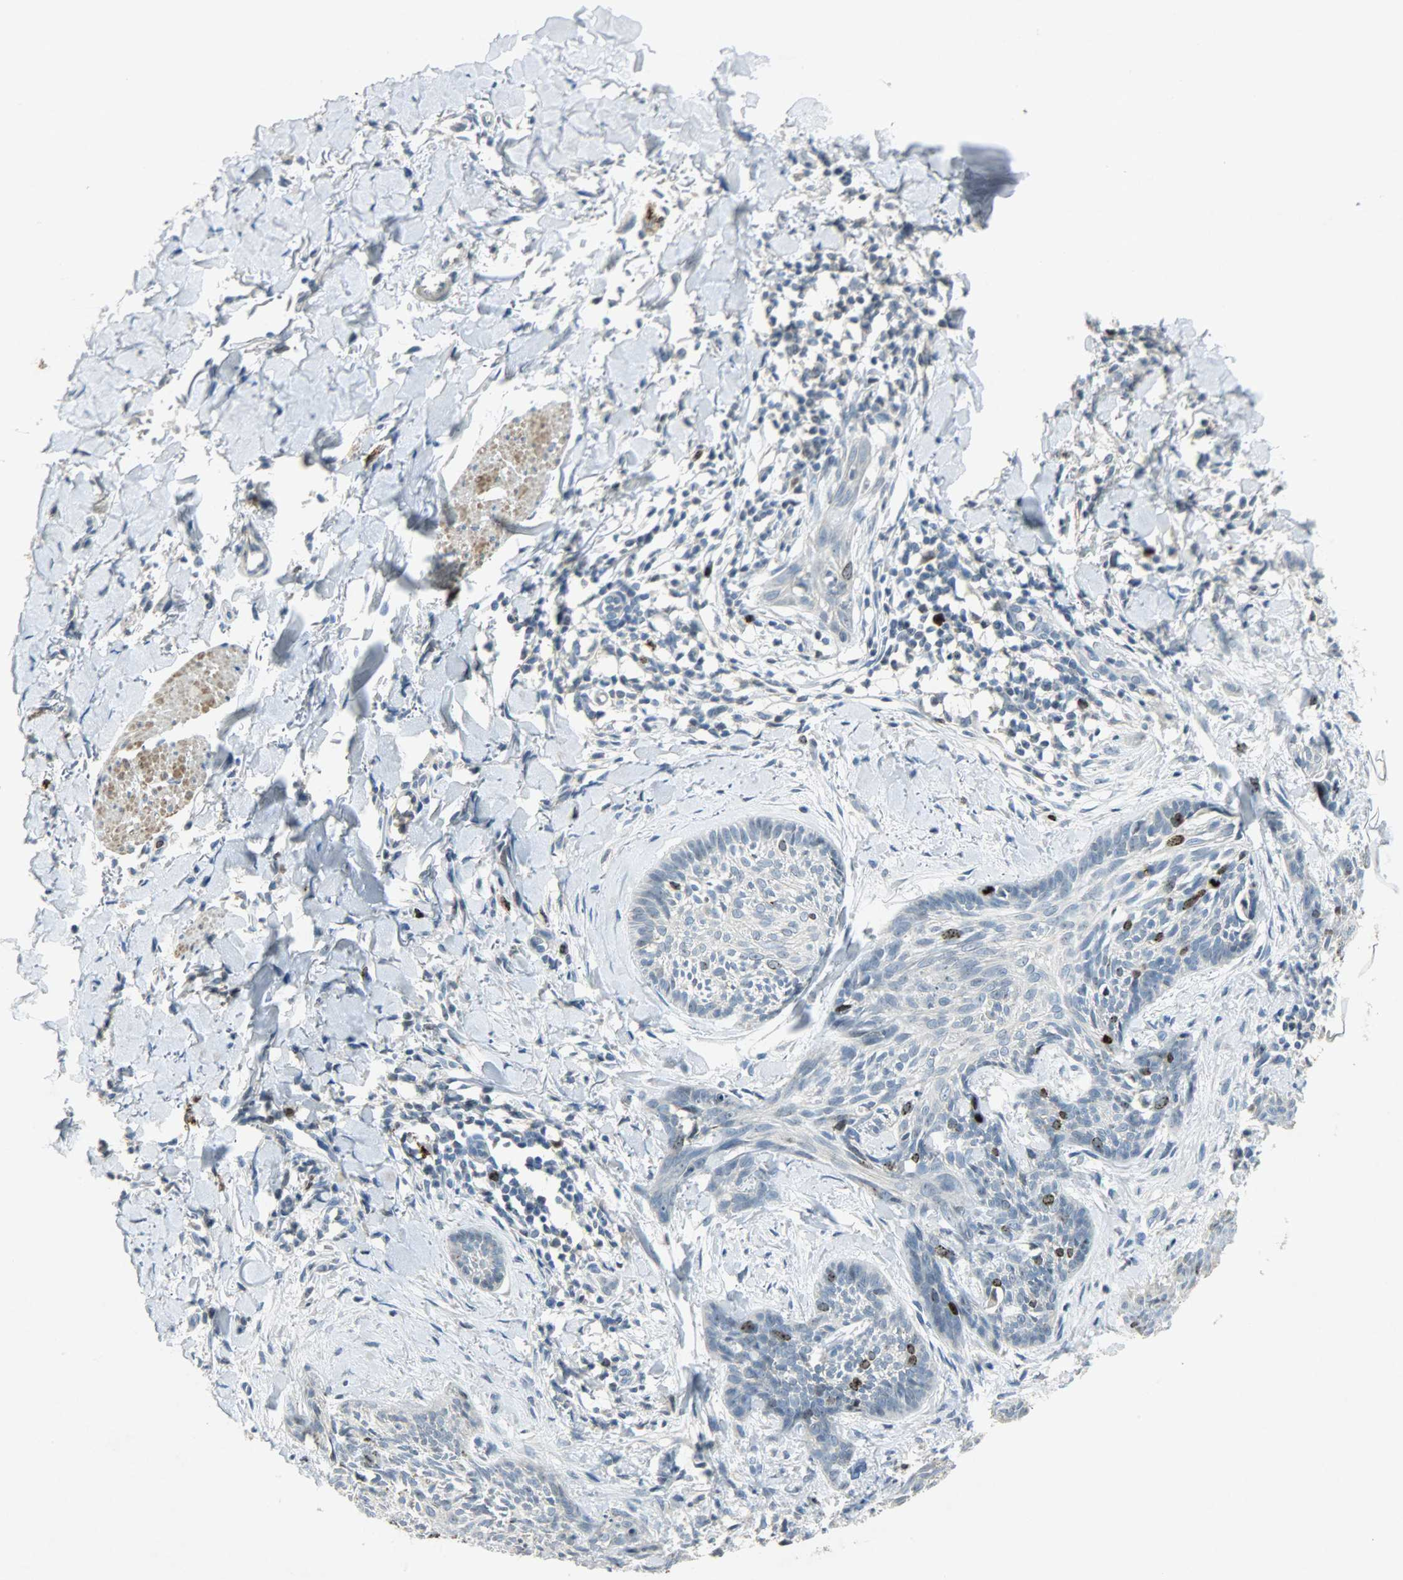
{"staining": {"intensity": "strong", "quantity": "<25%", "location": "nuclear"}, "tissue": "skin cancer", "cell_type": "Tumor cells", "image_type": "cancer", "snomed": [{"axis": "morphology", "description": "Normal tissue, NOS"}, {"axis": "morphology", "description": "Basal cell carcinoma"}, {"axis": "topography", "description": "Skin"}], "caption": "There is medium levels of strong nuclear expression in tumor cells of skin cancer, as demonstrated by immunohistochemical staining (brown color).", "gene": "AURKB", "patient": {"sex": "male", "age": 71}}